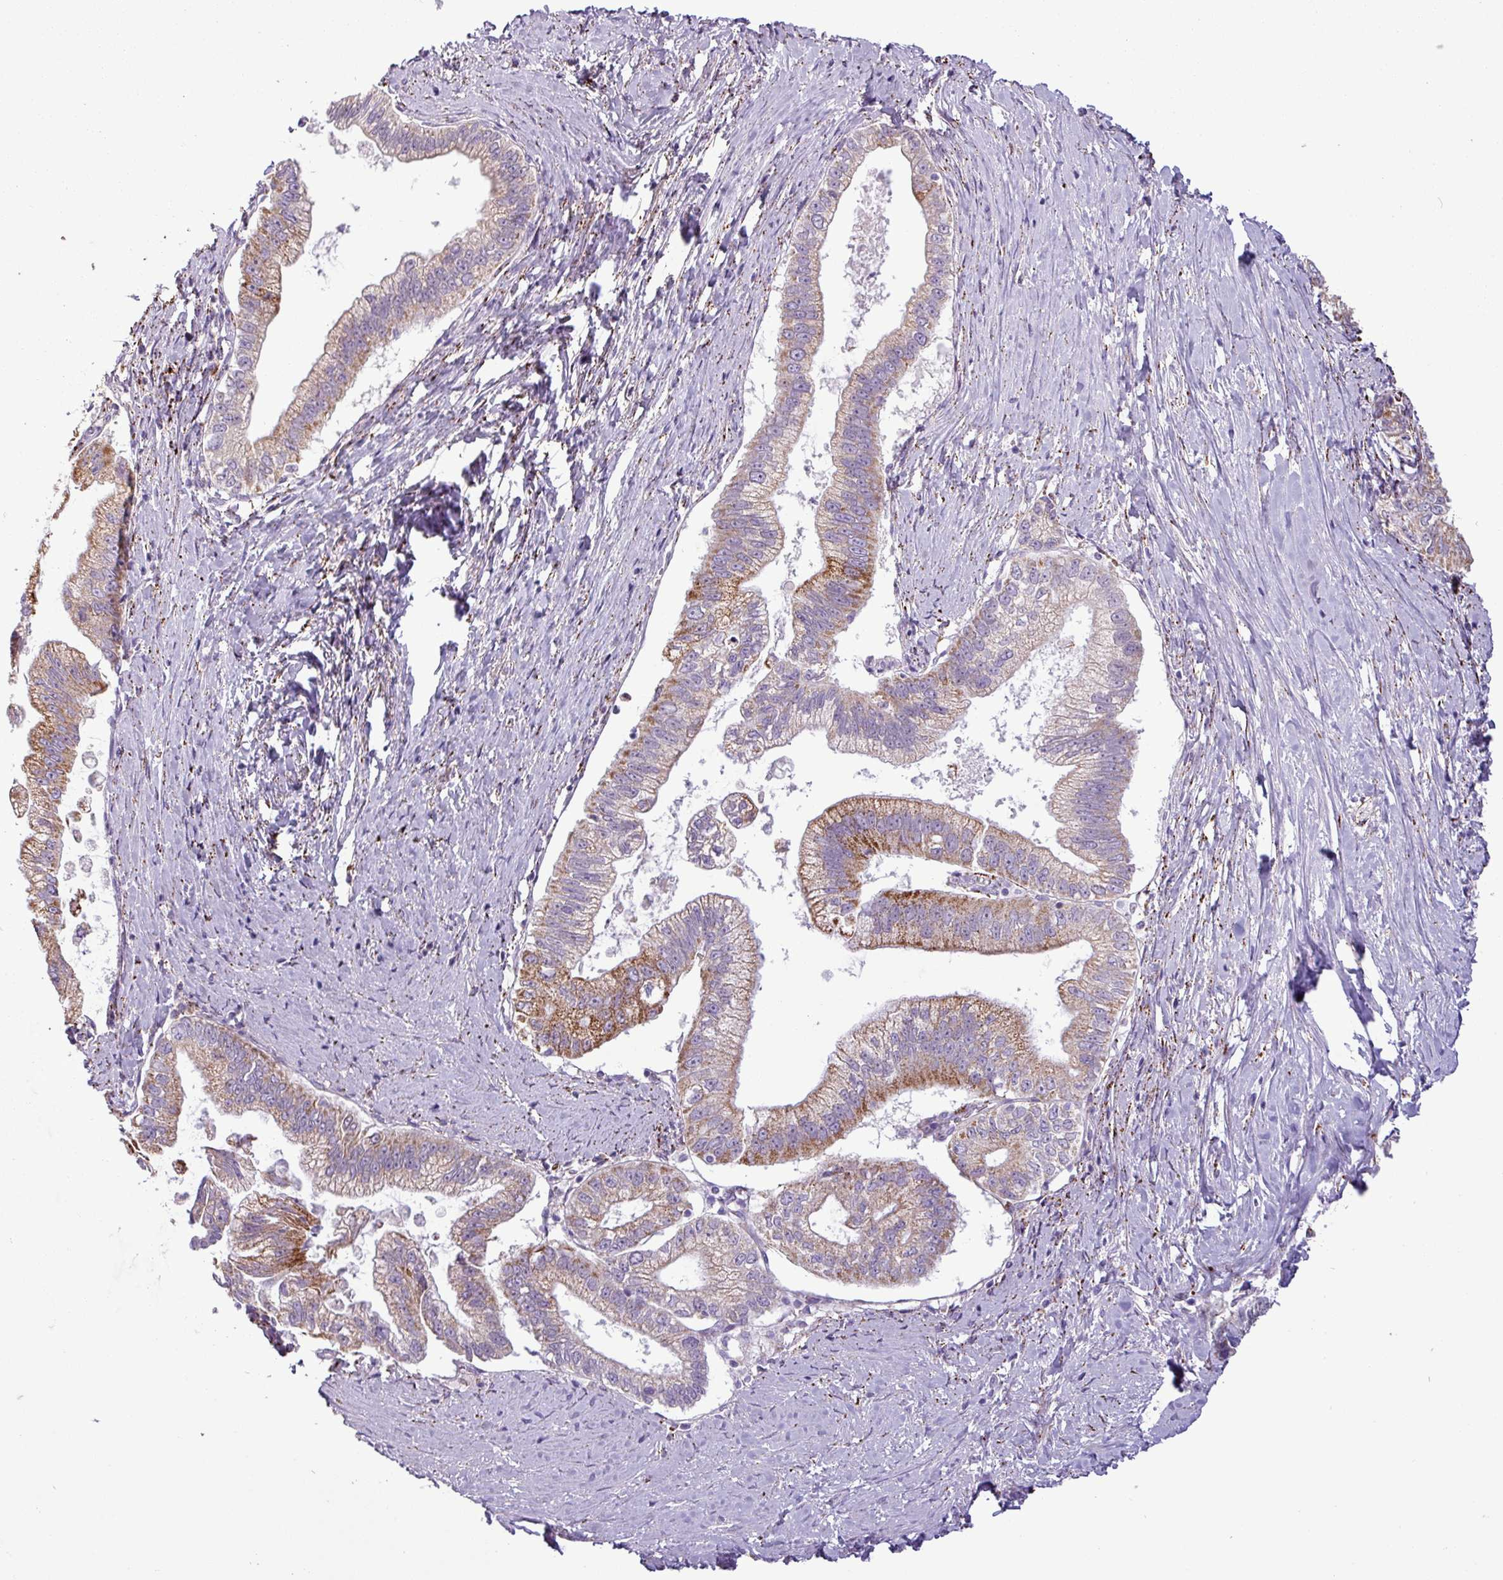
{"staining": {"intensity": "moderate", "quantity": ">75%", "location": "cytoplasmic/membranous"}, "tissue": "pancreatic cancer", "cell_type": "Tumor cells", "image_type": "cancer", "snomed": [{"axis": "morphology", "description": "Adenocarcinoma, NOS"}, {"axis": "topography", "description": "Pancreas"}], "caption": "Immunohistochemical staining of human pancreatic cancer demonstrates medium levels of moderate cytoplasmic/membranous staining in approximately >75% of tumor cells.", "gene": "ZNF667", "patient": {"sex": "male", "age": 70}}